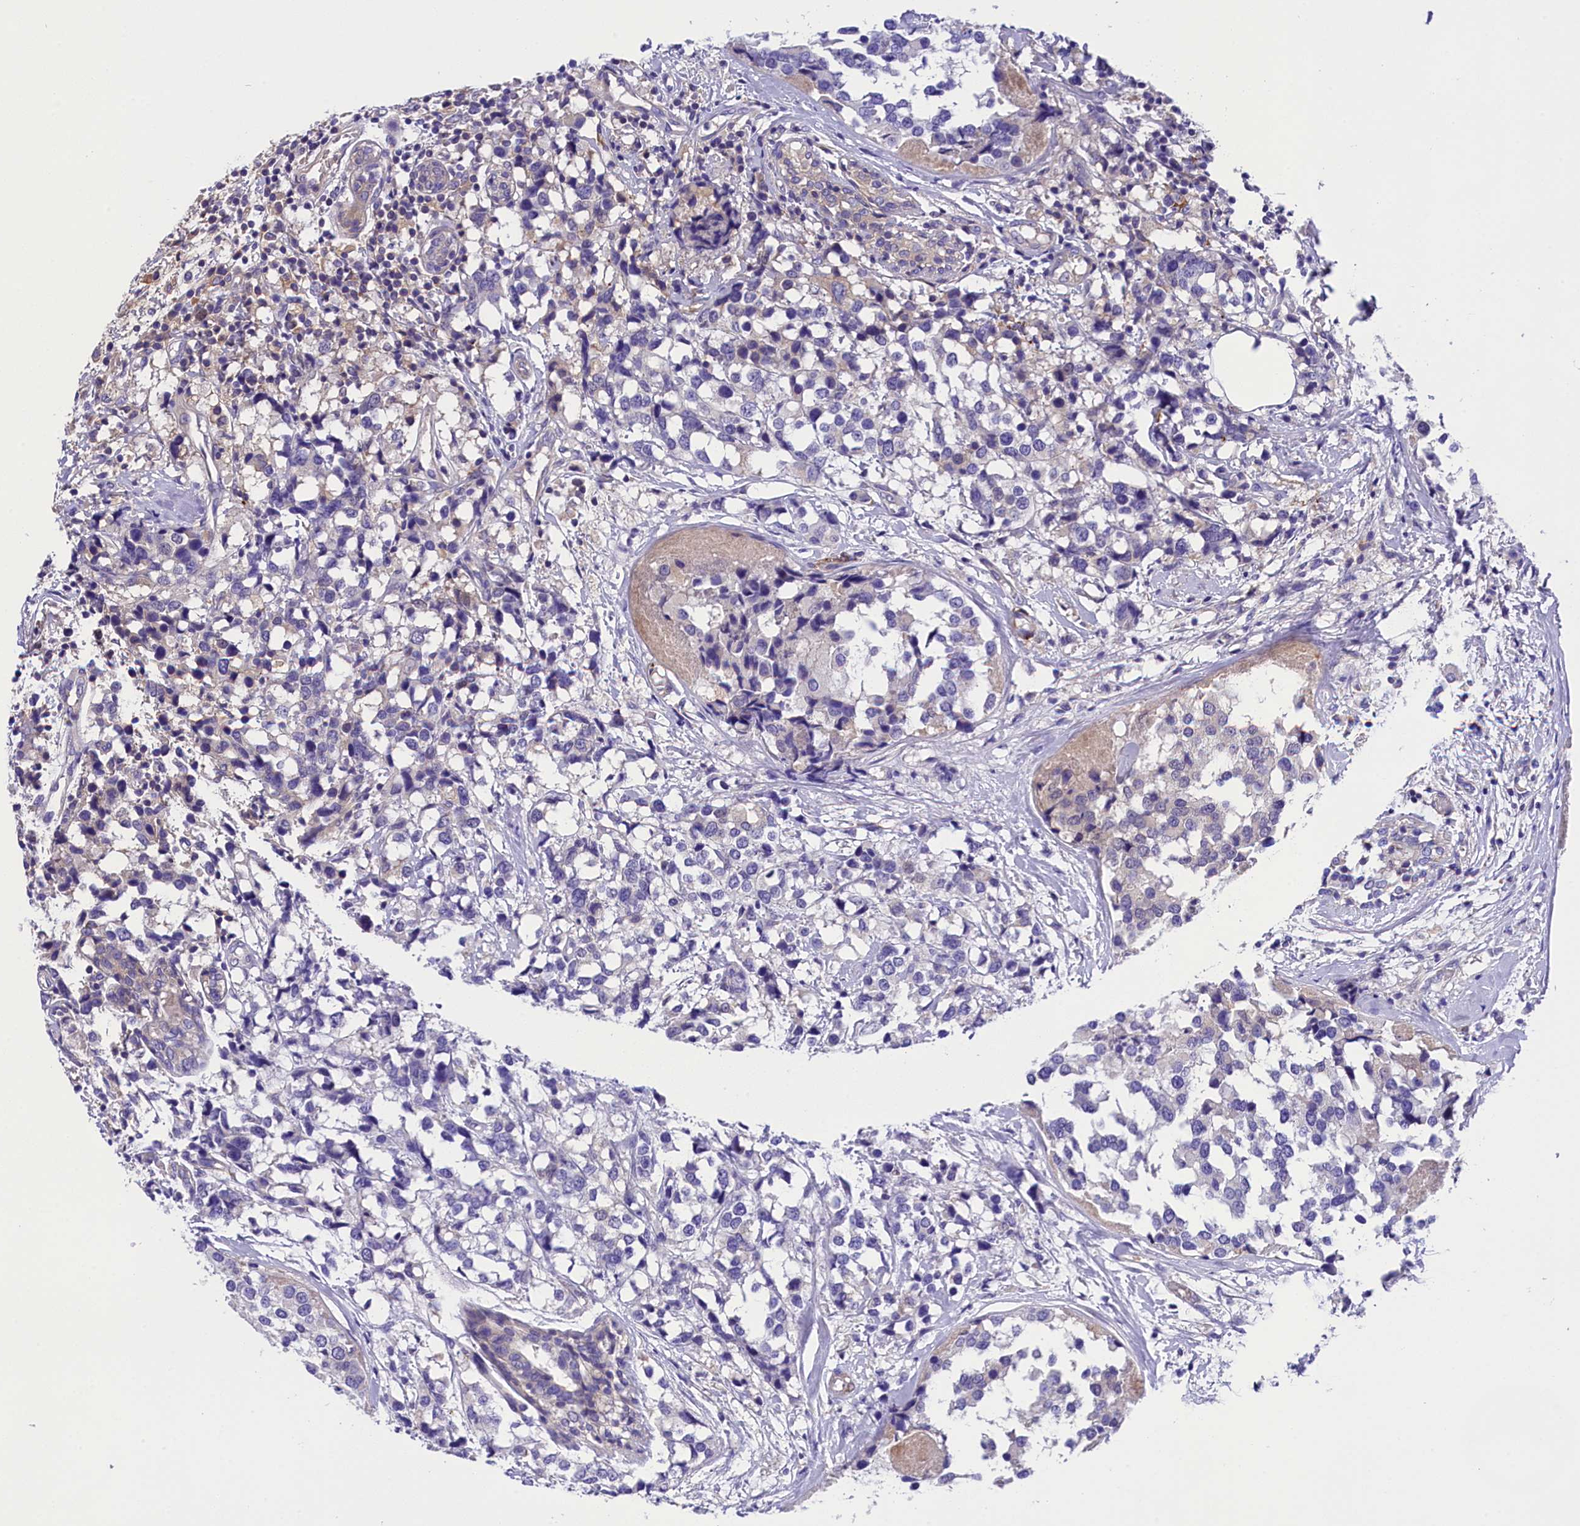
{"staining": {"intensity": "negative", "quantity": "none", "location": "none"}, "tissue": "breast cancer", "cell_type": "Tumor cells", "image_type": "cancer", "snomed": [{"axis": "morphology", "description": "Lobular carcinoma"}, {"axis": "topography", "description": "Breast"}], "caption": "Human breast lobular carcinoma stained for a protein using immunohistochemistry (IHC) reveals no staining in tumor cells.", "gene": "SOD3", "patient": {"sex": "female", "age": 59}}